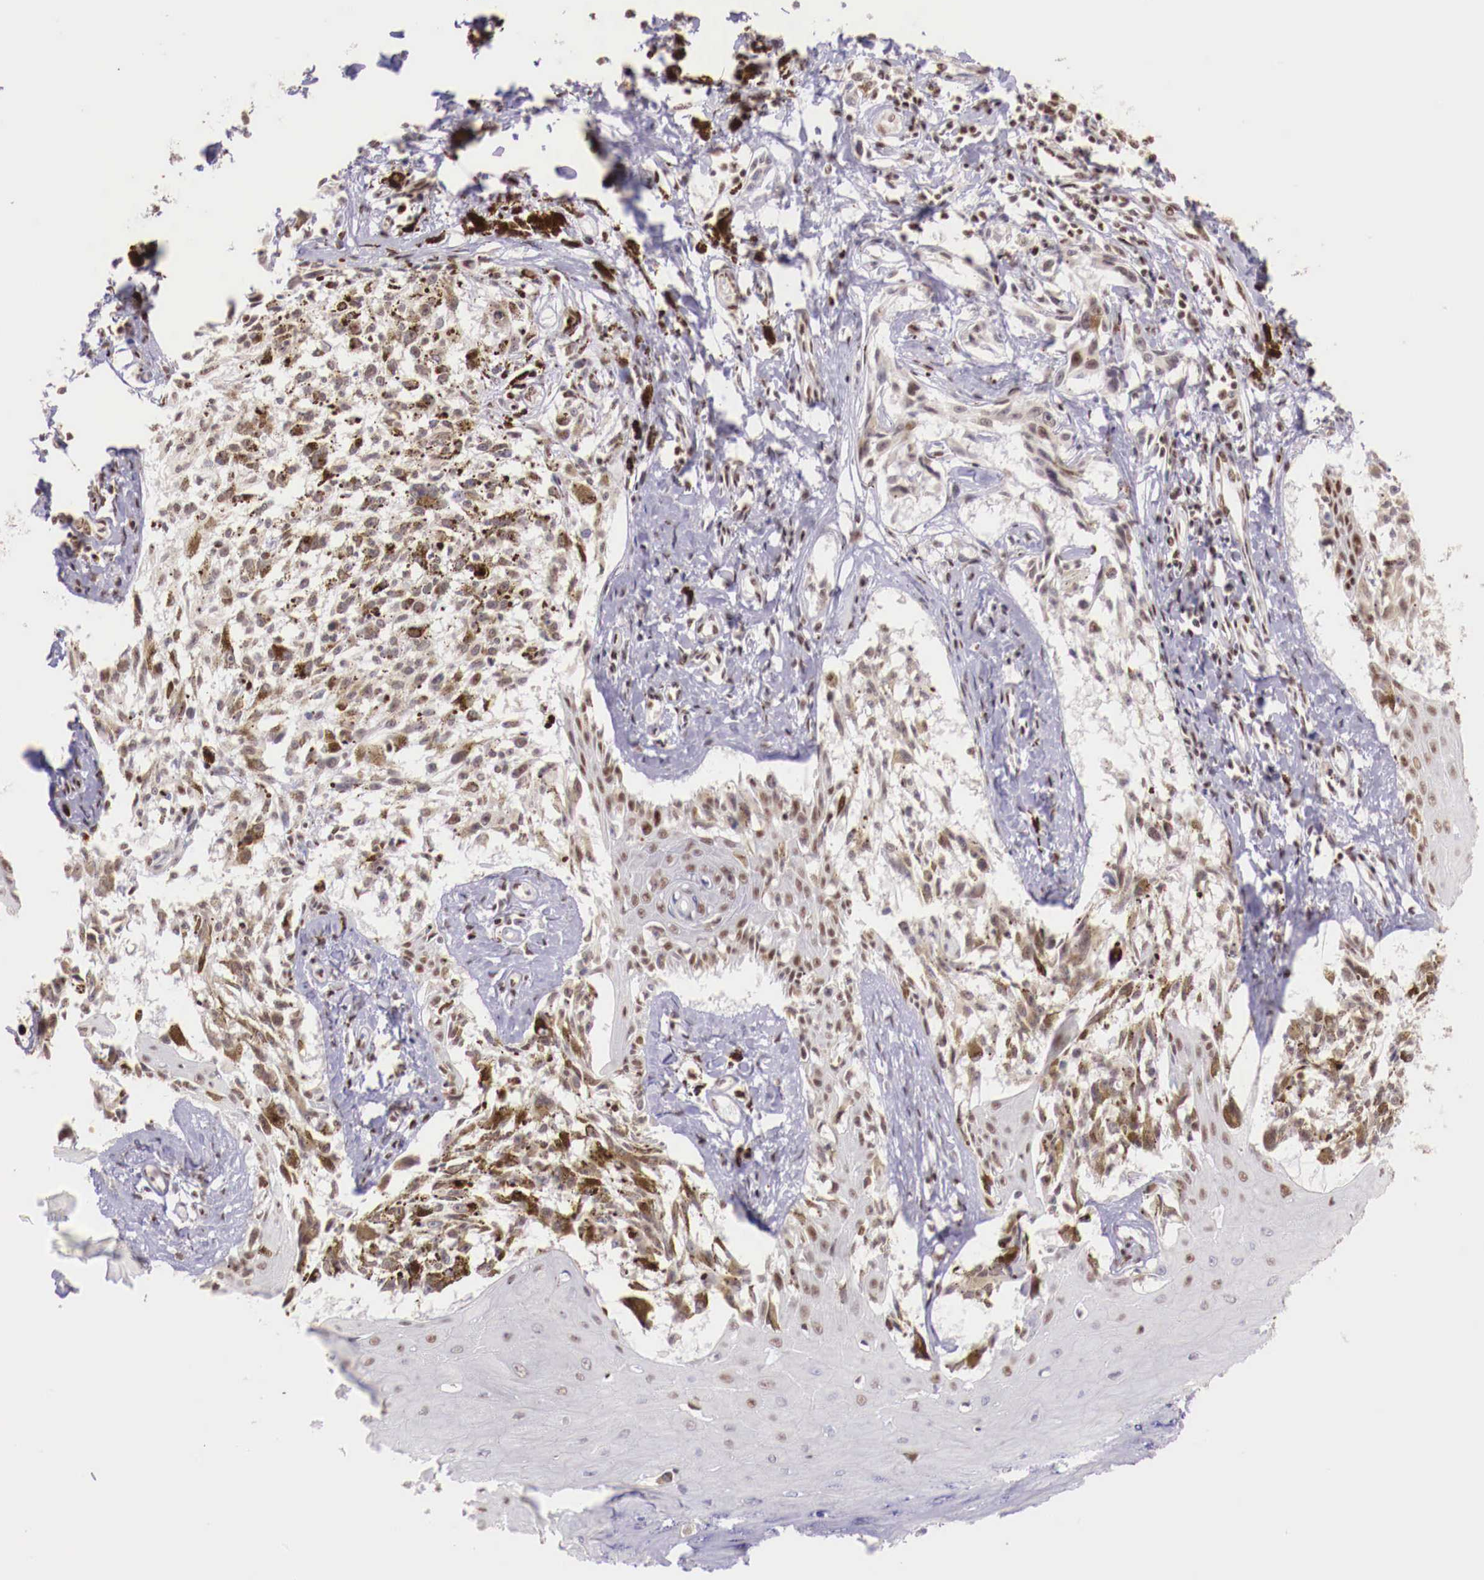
{"staining": {"intensity": "weak", "quantity": "25%-75%", "location": "nuclear"}, "tissue": "melanoma", "cell_type": "Tumor cells", "image_type": "cancer", "snomed": [{"axis": "morphology", "description": "Malignant melanoma, NOS"}, {"axis": "topography", "description": "Skin"}], "caption": "An image of human melanoma stained for a protein demonstrates weak nuclear brown staining in tumor cells.", "gene": "SP1", "patient": {"sex": "female", "age": 82}}